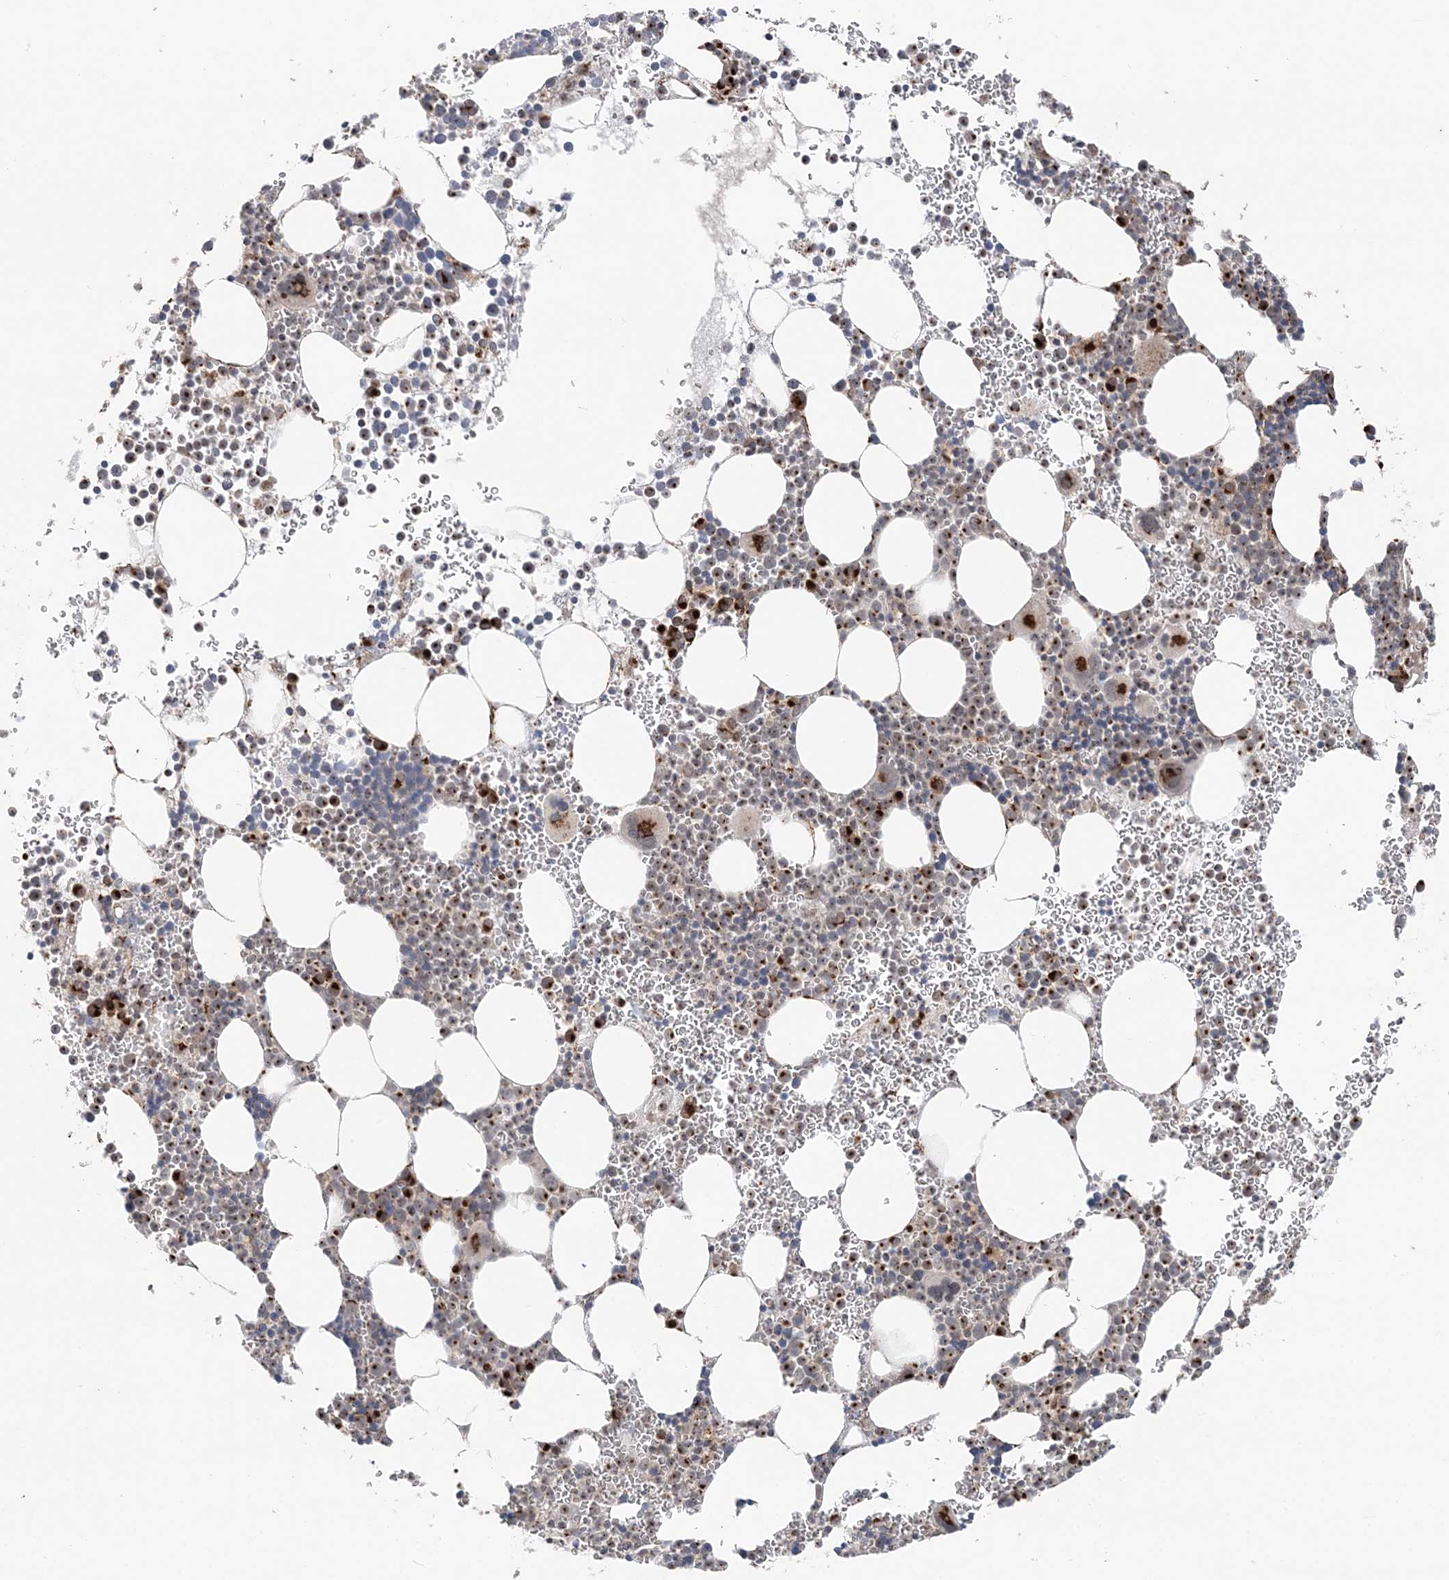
{"staining": {"intensity": "strong", "quantity": "25%-75%", "location": "cytoplasmic/membranous"}, "tissue": "bone marrow", "cell_type": "Hematopoietic cells", "image_type": "normal", "snomed": [{"axis": "morphology", "description": "Normal tissue, NOS"}, {"axis": "topography", "description": "Bone marrow"}], "caption": "DAB (3,3'-diaminobenzidine) immunohistochemical staining of unremarkable human bone marrow demonstrates strong cytoplasmic/membranous protein positivity in about 25%-75% of hematopoietic cells.", "gene": "TMED10", "patient": {"sex": "female", "age": 78}}